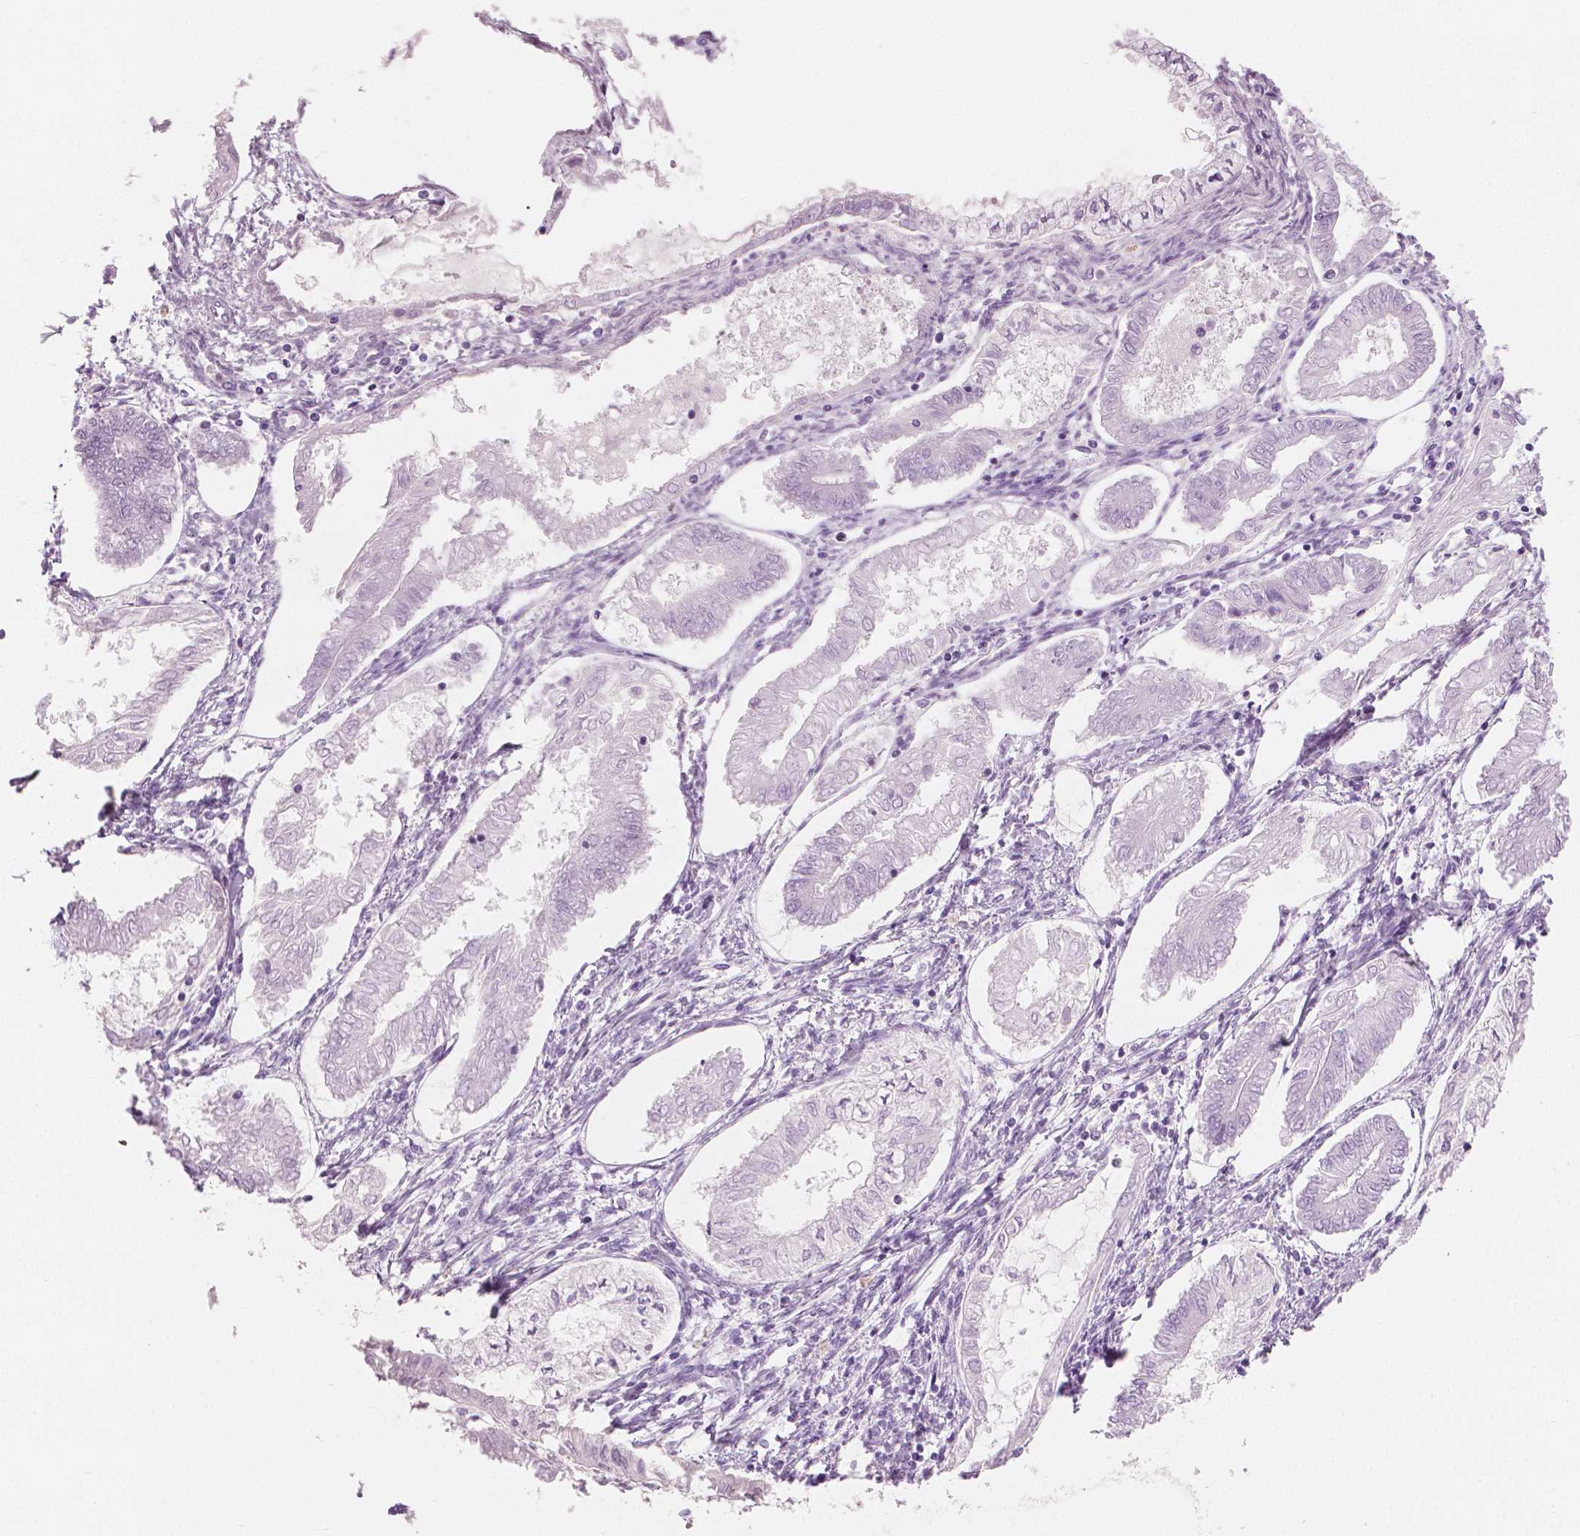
{"staining": {"intensity": "negative", "quantity": "none", "location": "none"}, "tissue": "endometrial cancer", "cell_type": "Tumor cells", "image_type": "cancer", "snomed": [{"axis": "morphology", "description": "Adenocarcinoma, NOS"}, {"axis": "topography", "description": "Endometrium"}], "caption": "DAB (3,3'-diaminobenzidine) immunohistochemical staining of human endometrial adenocarcinoma exhibits no significant staining in tumor cells.", "gene": "PLIN4", "patient": {"sex": "female", "age": 68}}